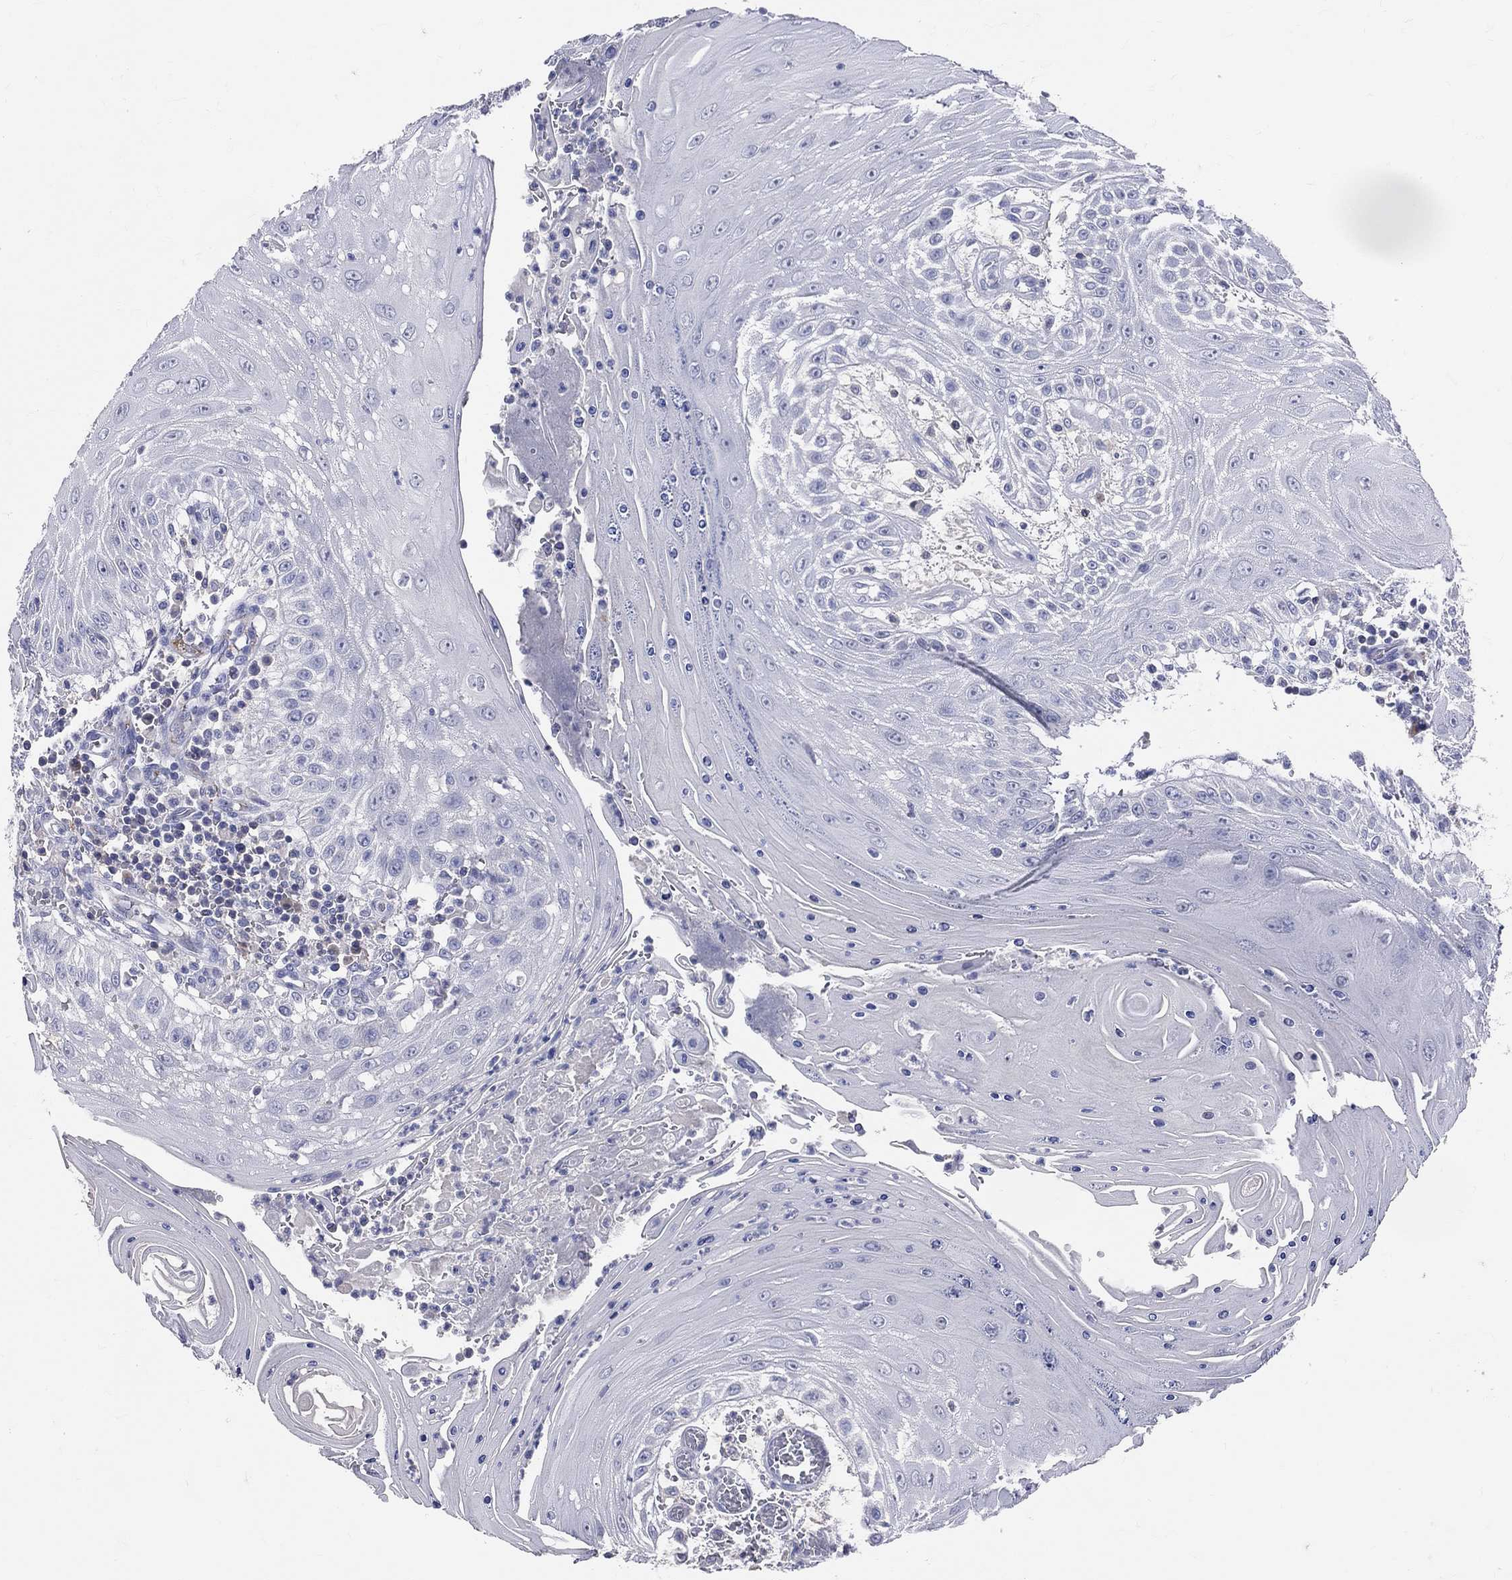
{"staining": {"intensity": "negative", "quantity": "none", "location": "none"}, "tissue": "head and neck cancer", "cell_type": "Tumor cells", "image_type": "cancer", "snomed": [{"axis": "morphology", "description": "Squamous cell carcinoma, NOS"}, {"axis": "topography", "description": "Oral tissue"}, {"axis": "topography", "description": "Head-Neck"}], "caption": "Image shows no significant protein staining in tumor cells of head and neck cancer (squamous cell carcinoma).", "gene": "LAT", "patient": {"sex": "male", "age": 58}}